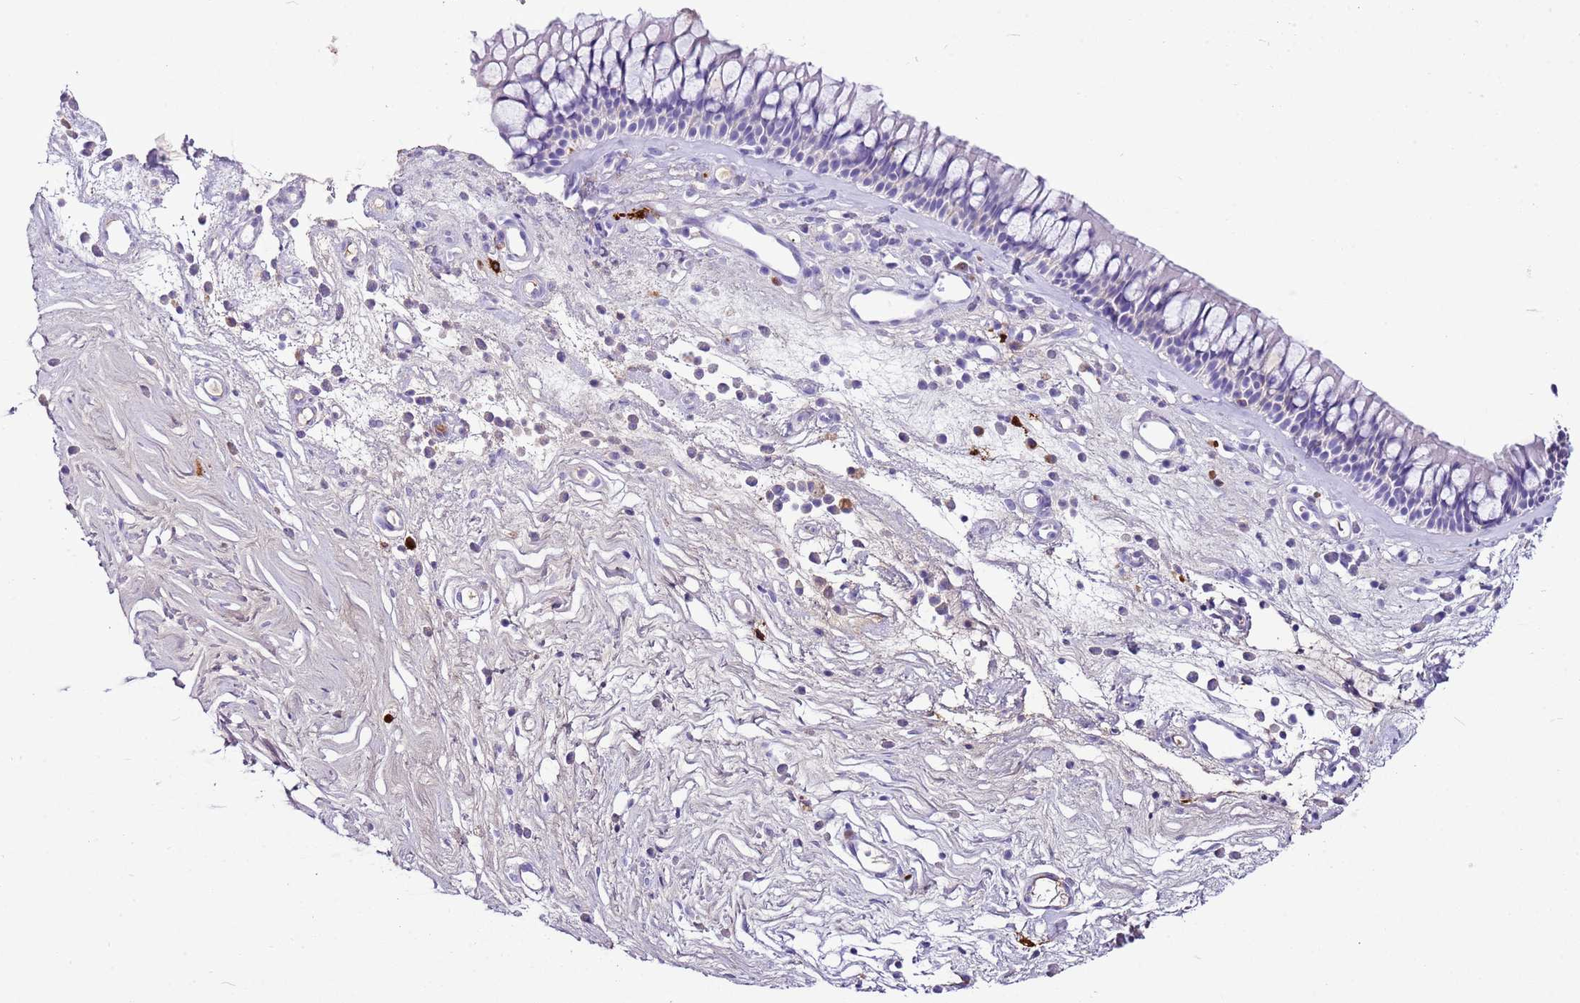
{"staining": {"intensity": "negative", "quantity": "none", "location": "none"}, "tissue": "nasopharynx", "cell_type": "Respiratory epithelial cells", "image_type": "normal", "snomed": [{"axis": "morphology", "description": "Normal tissue, NOS"}, {"axis": "morphology", "description": "Inflammation, NOS"}, {"axis": "morphology", "description": "Malignant melanoma, Metastatic site"}, {"axis": "topography", "description": "Nasopharynx"}], "caption": "This is a image of immunohistochemistry (IHC) staining of normal nasopharynx, which shows no positivity in respiratory epithelial cells.", "gene": "IGKV3", "patient": {"sex": "male", "age": 70}}